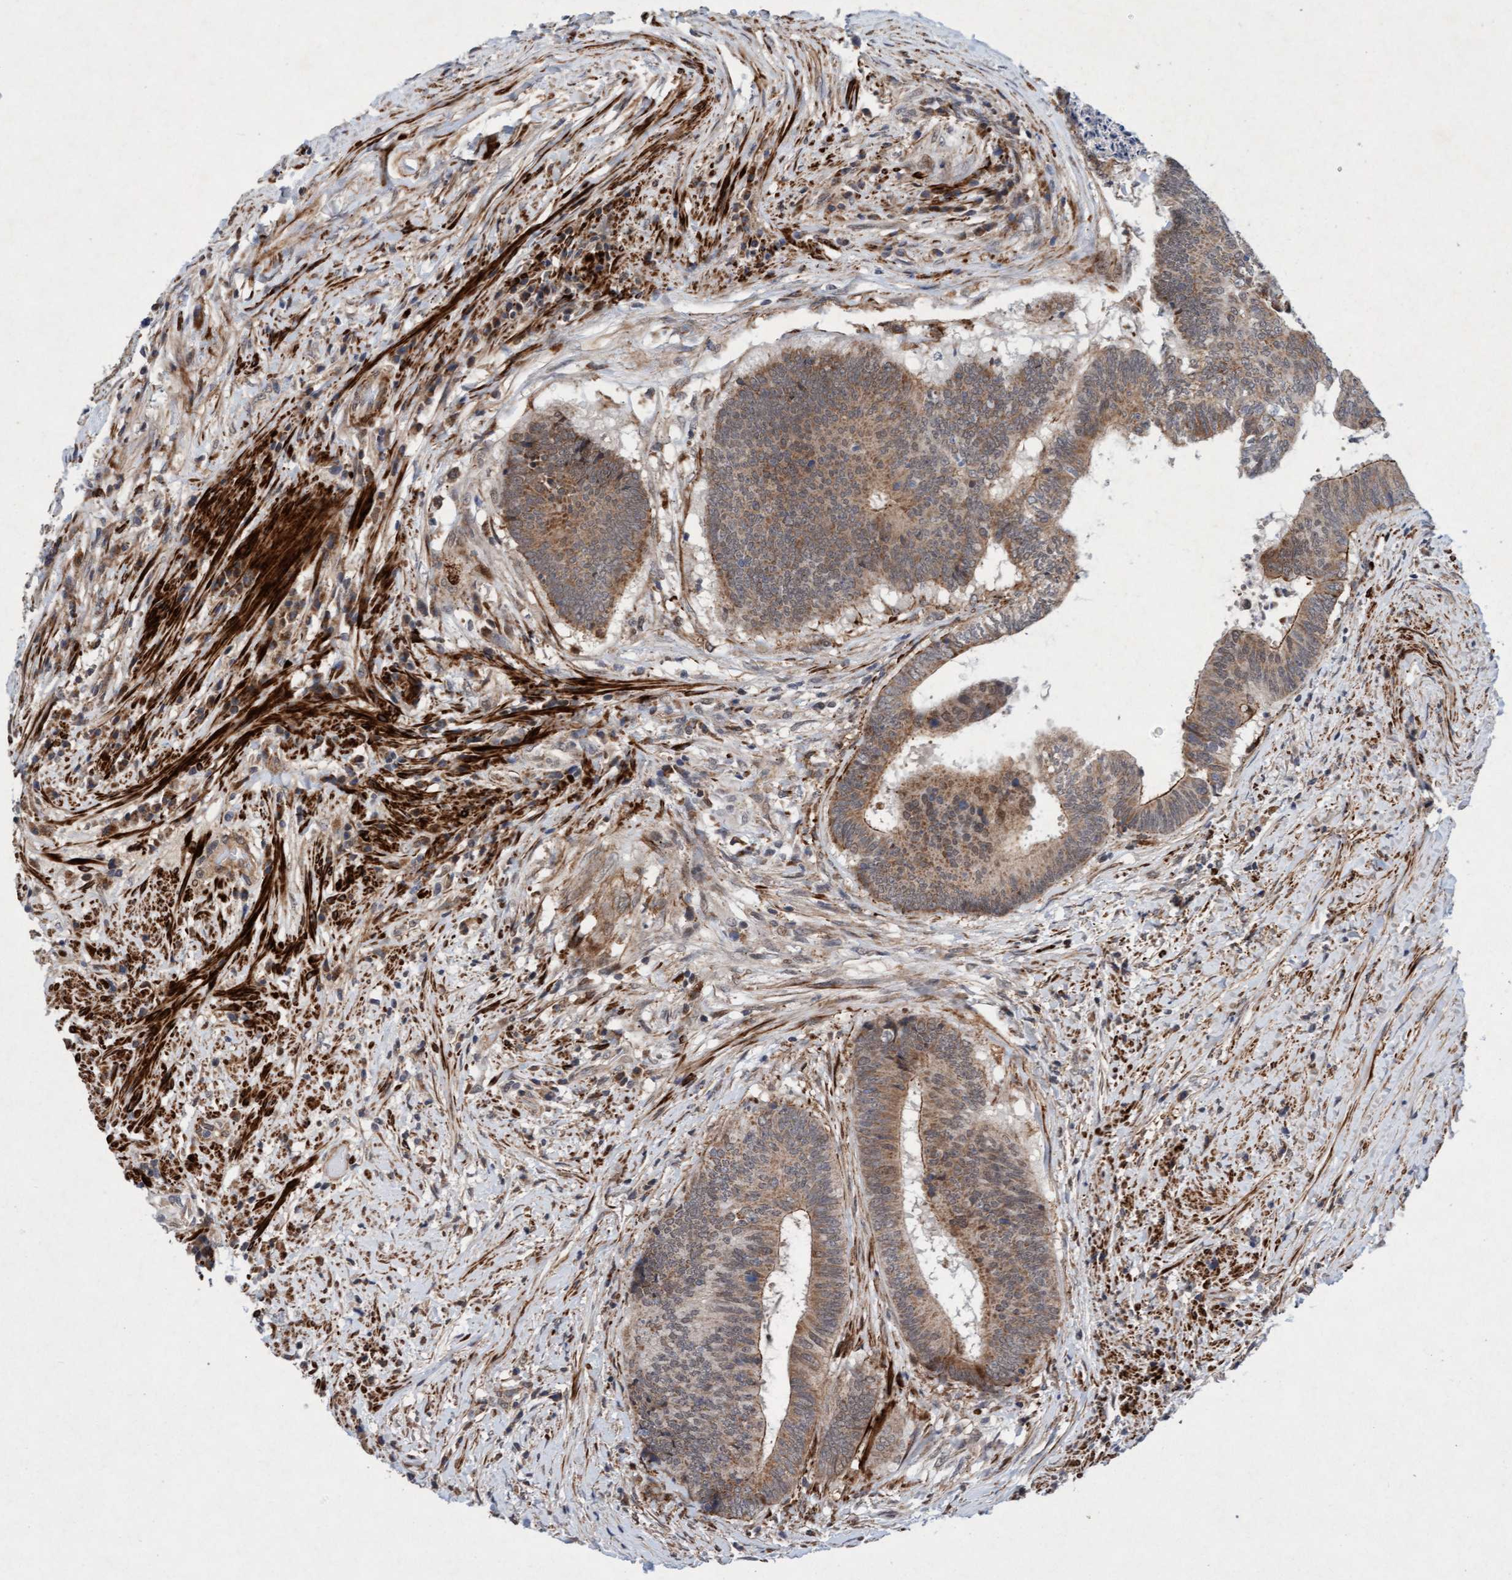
{"staining": {"intensity": "moderate", "quantity": ">75%", "location": "cytoplasmic/membranous"}, "tissue": "colorectal cancer", "cell_type": "Tumor cells", "image_type": "cancer", "snomed": [{"axis": "morphology", "description": "Adenocarcinoma, NOS"}, {"axis": "topography", "description": "Rectum"}], "caption": "Tumor cells demonstrate medium levels of moderate cytoplasmic/membranous expression in about >75% of cells in human colorectal adenocarcinoma. (Brightfield microscopy of DAB IHC at high magnification).", "gene": "TMEM70", "patient": {"sex": "male", "age": 72}}